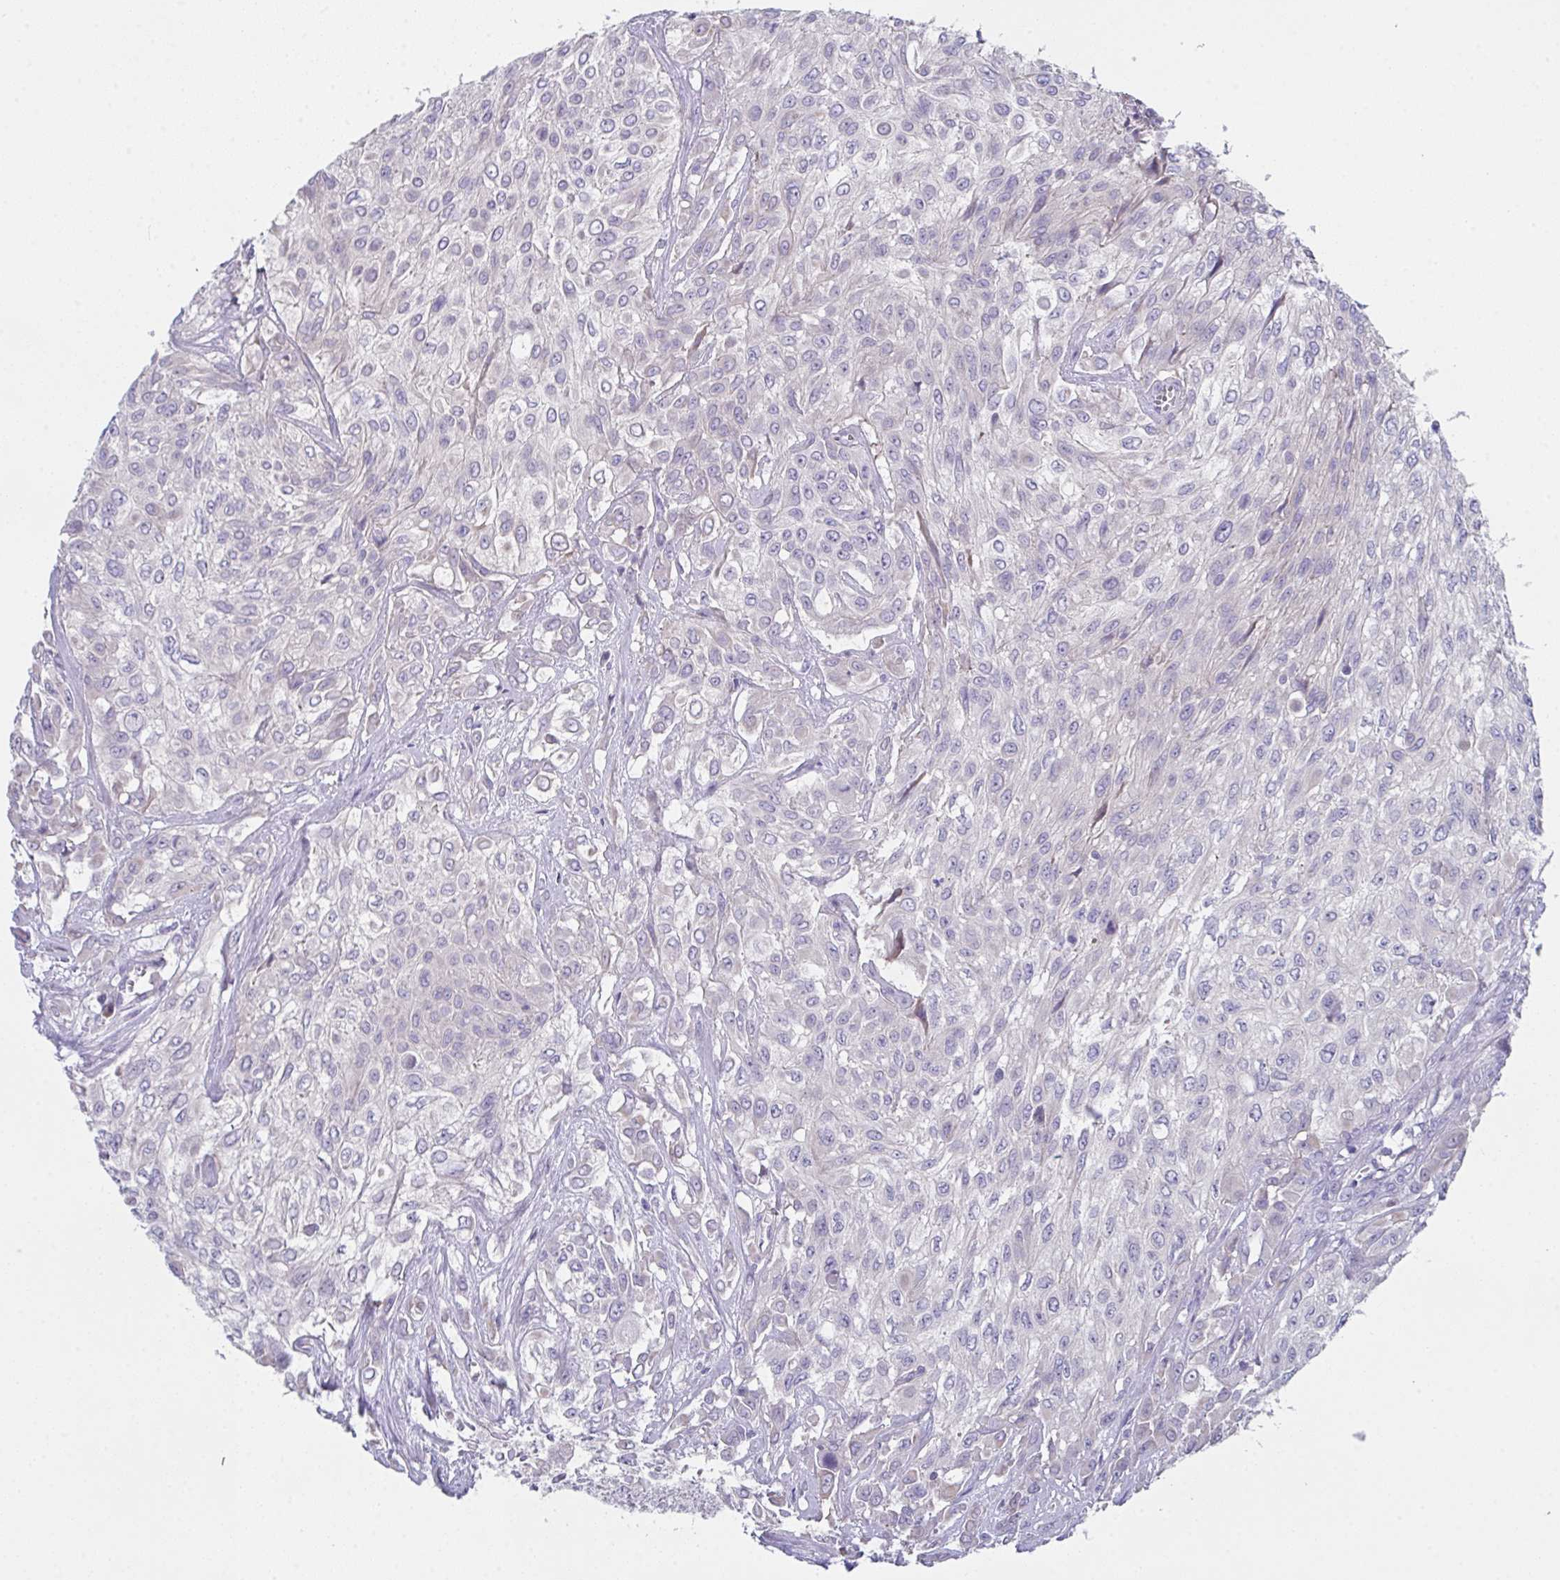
{"staining": {"intensity": "negative", "quantity": "none", "location": "none"}, "tissue": "urothelial cancer", "cell_type": "Tumor cells", "image_type": "cancer", "snomed": [{"axis": "morphology", "description": "Urothelial carcinoma, High grade"}, {"axis": "topography", "description": "Urinary bladder"}], "caption": "High-grade urothelial carcinoma was stained to show a protein in brown. There is no significant expression in tumor cells. (Immunohistochemistry (ihc), brightfield microscopy, high magnification).", "gene": "FBXO47", "patient": {"sex": "male", "age": 57}}